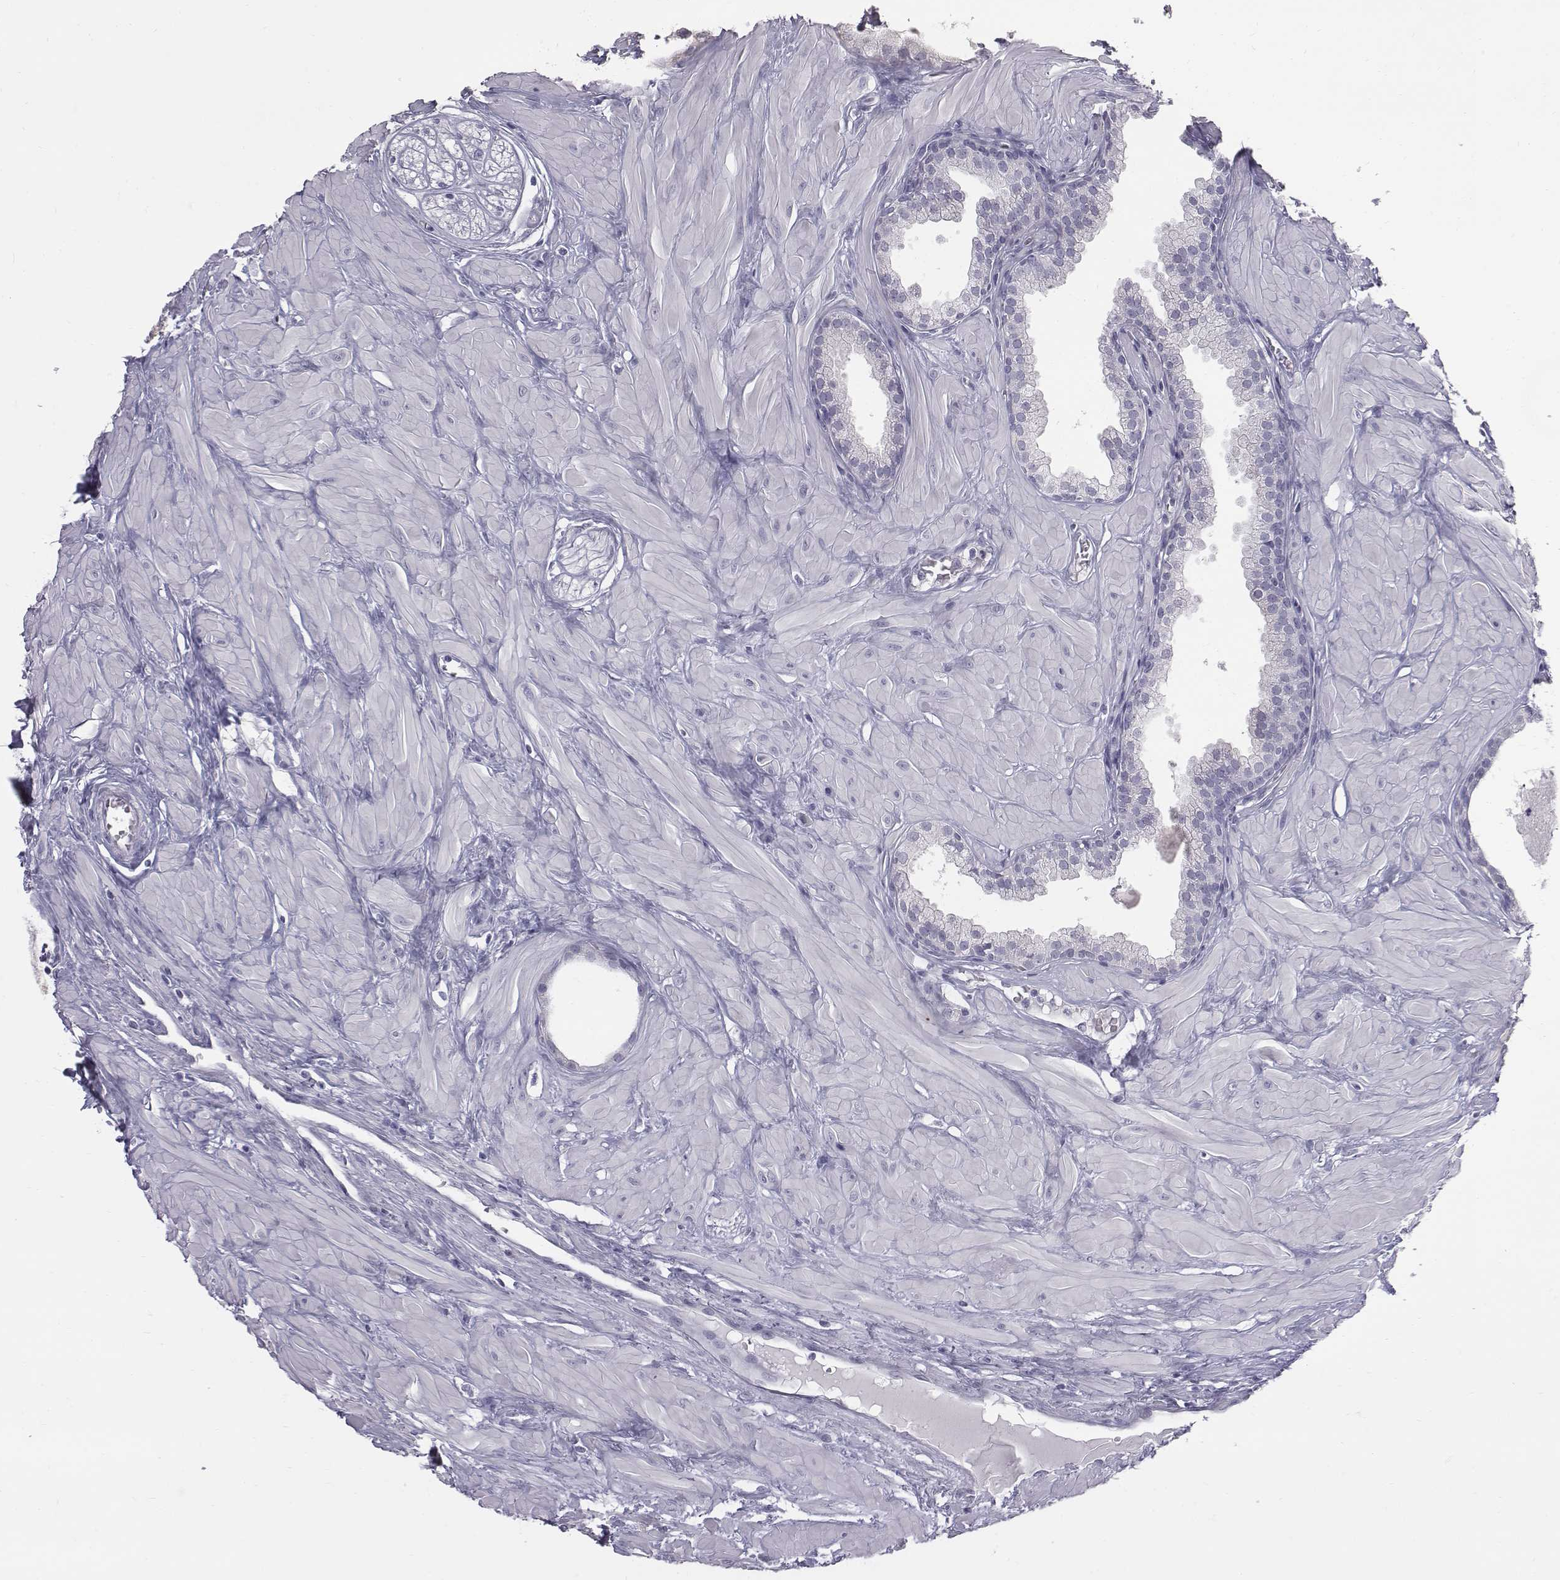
{"staining": {"intensity": "negative", "quantity": "none", "location": "none"}, "tissue": "prostate", "cell_type": "Glandular cells", "image_type": "normal", "snomed": [{"axis": "morphology", "description": "Normal tissue, NOS"}, {"axis": "topography", "description": "Prostate"}], "caption": "Protein analysis of benign prostate displays no significant positivity in glandular cells.", "gene": "C6orf58", "patient": {"sex": "male", "age": 48}}